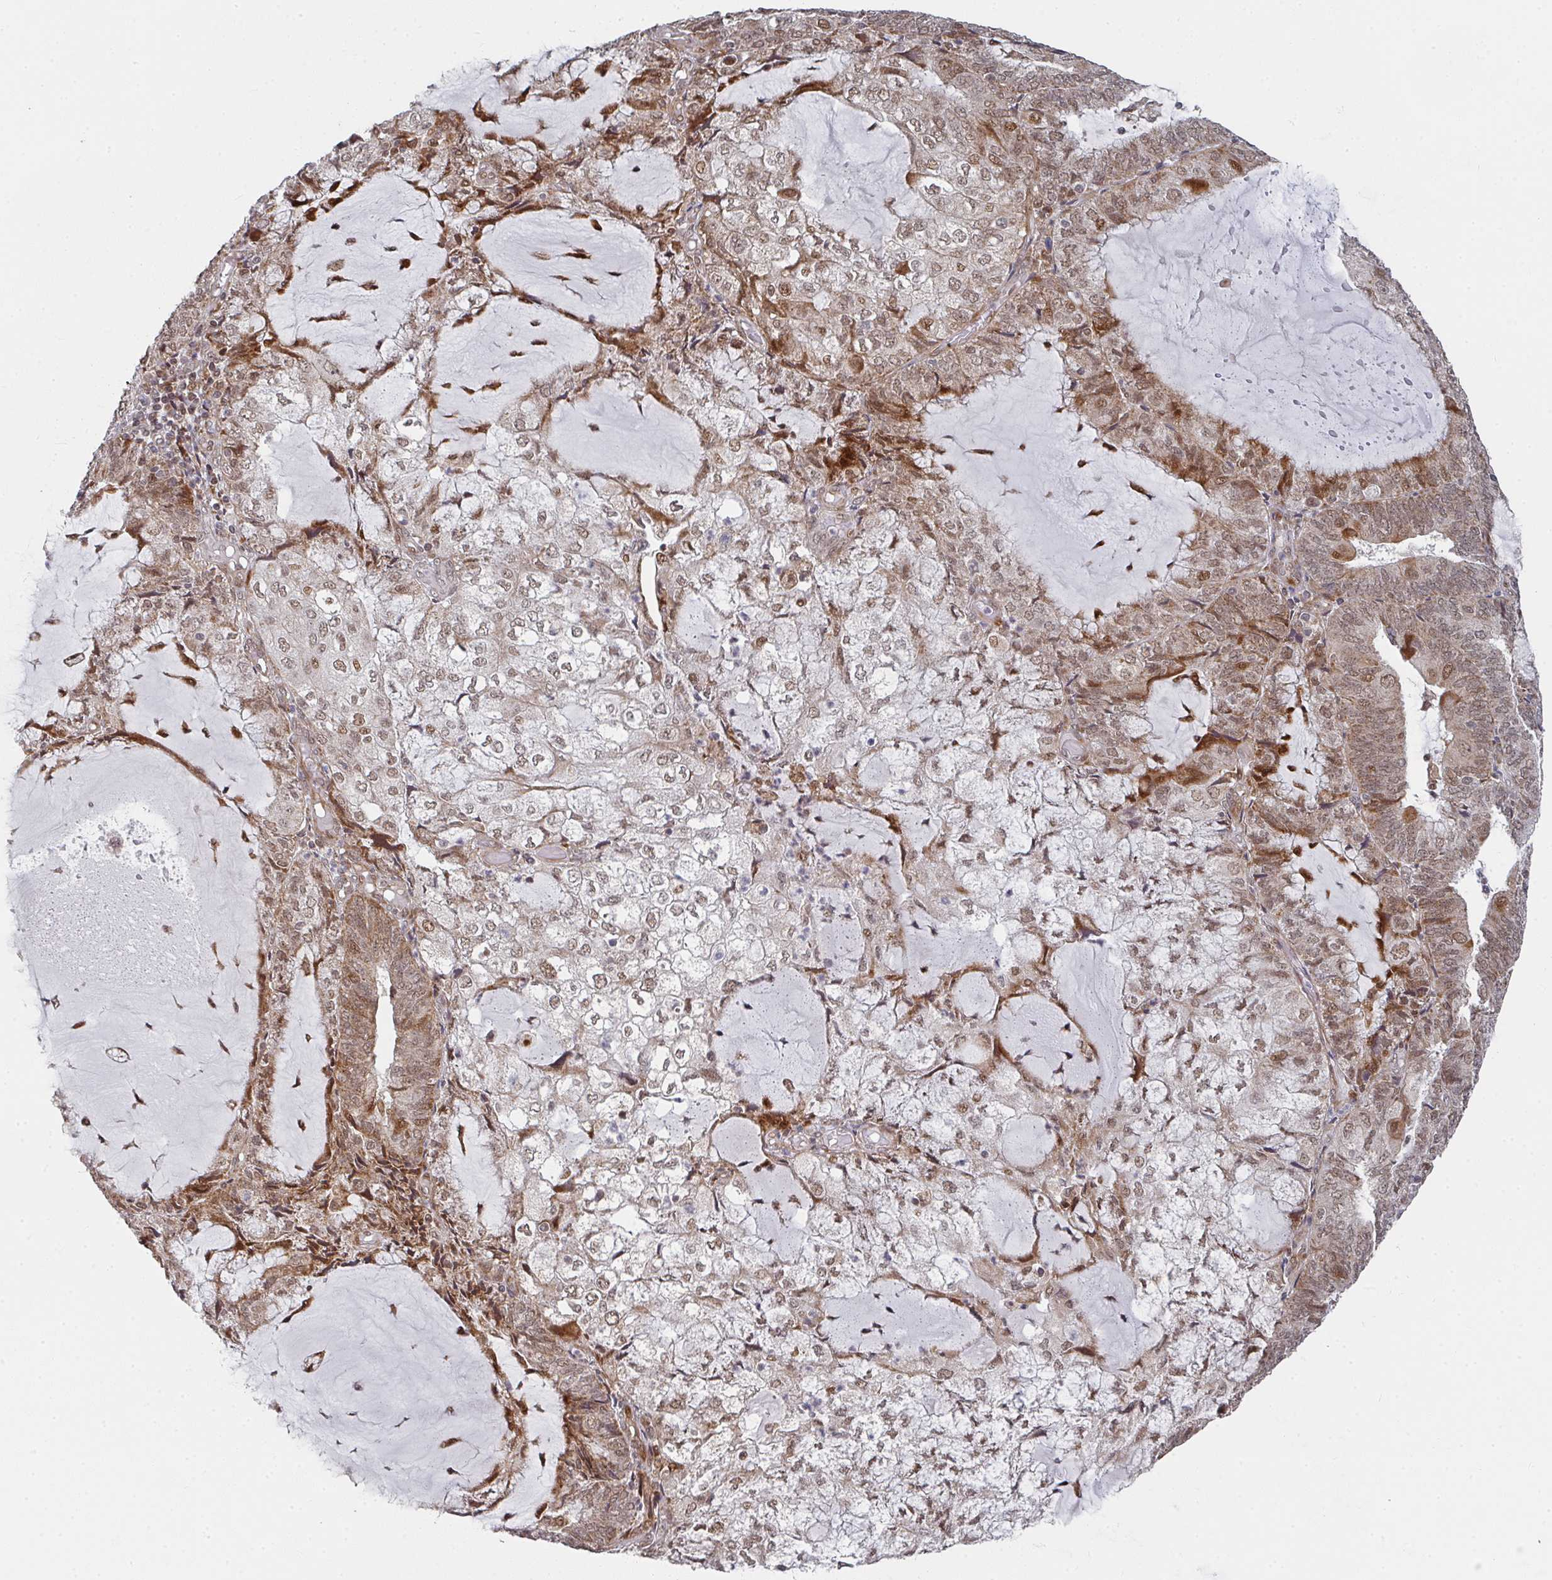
{"staining": {"intensity": "moderate", "quantity": ">75%", "location": "cytoplasmic/membranous,nuclear"}, "tissue": "endometrial cancer", "cell_type": "Tumor cells", "image_type": "cancer", "snomed": [{"axis": "morphology", "description": "Adenocarcinoma, NOS"}, {"axis": "topography", "description": "Endometrium"}], "caption": "This is an image of immunohistochemistry staining of adenocarcinoma (endometrial), which shows moderate expression in the cytoplasmic/membranous and nuclear of tumor cells.", "gene": "RBBP5", "patient": {"sex": "female", "age": 81}}